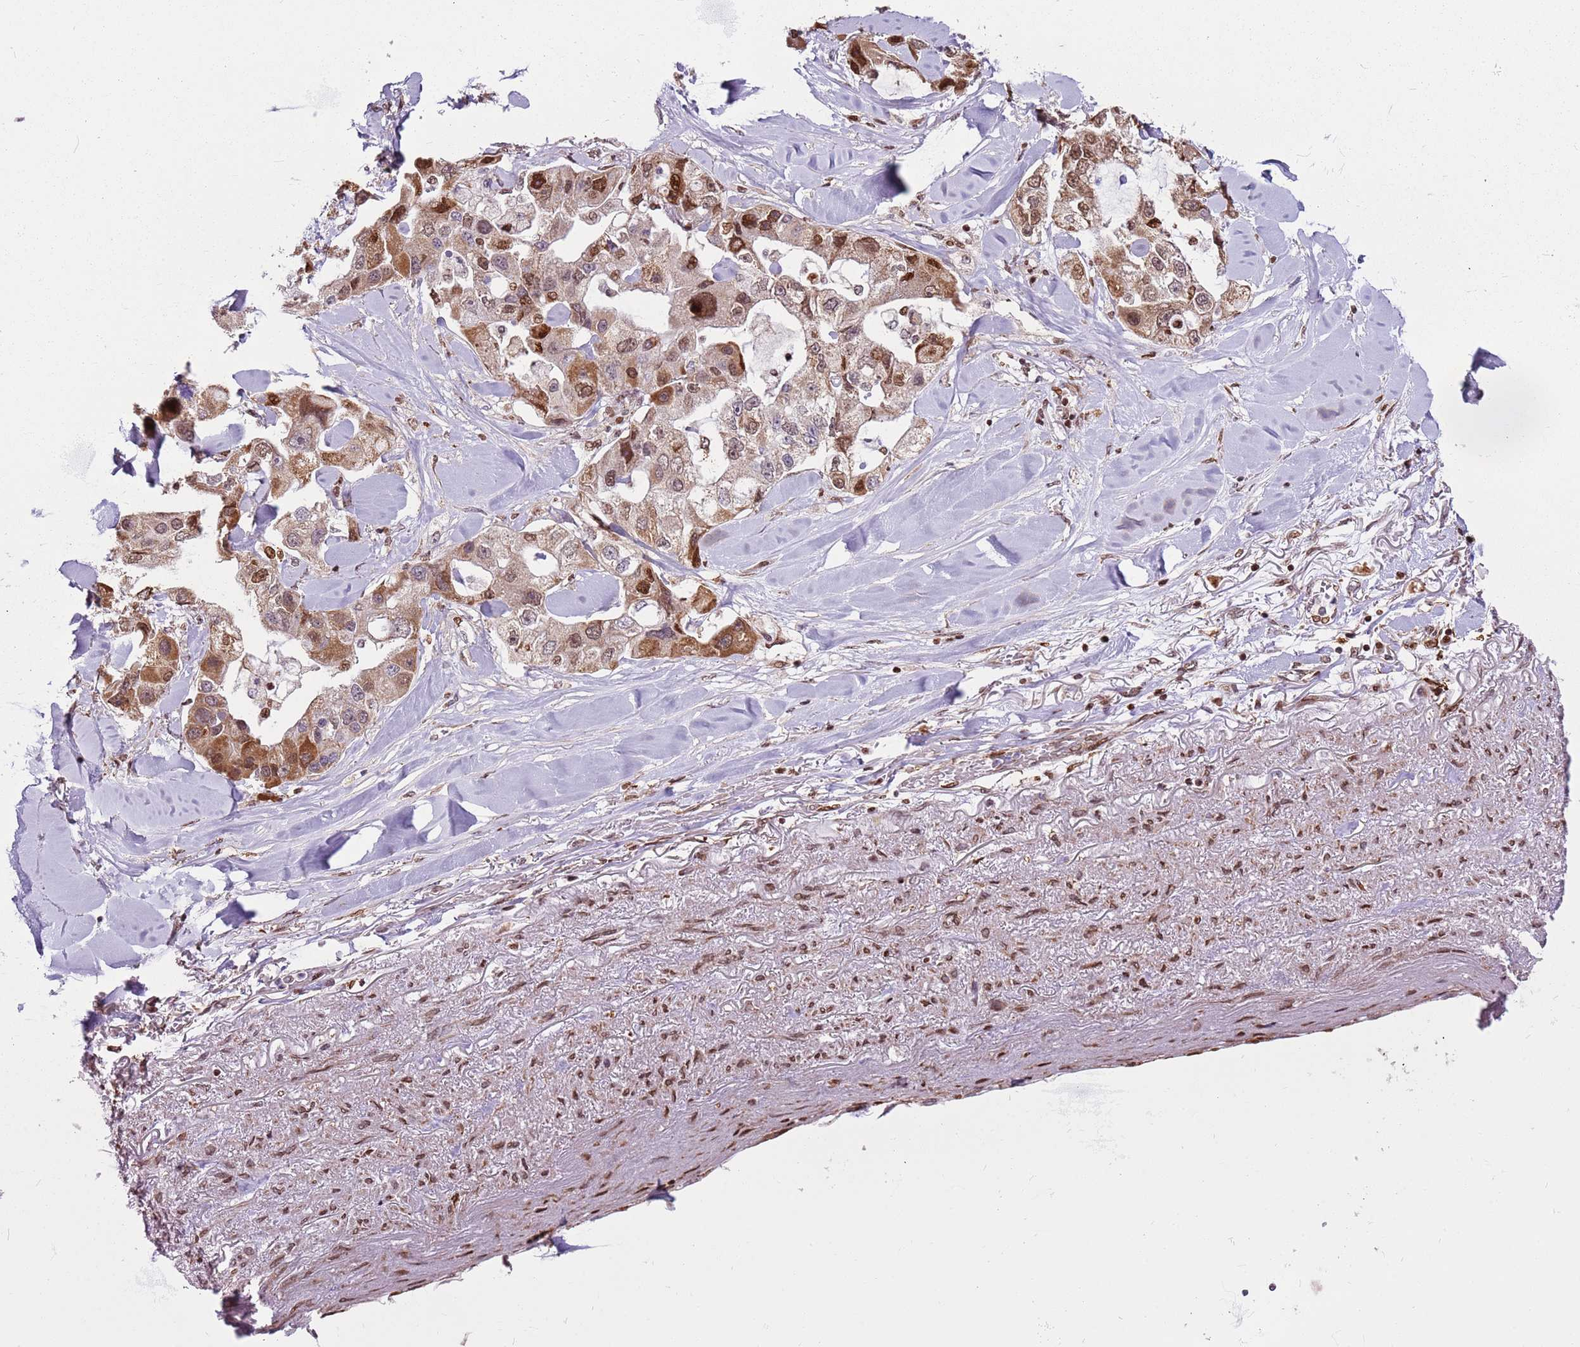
{"staining": {"intensity": "moderate", "quantity": ">75%", "location": "cytoplasmic/membranous,nuclear"}, "tissue": "lung cancer", "cell_type": "Tumor cells", "image_type": "cancer", "snomed": [{"axis": "morphology", "description": "Adenocarcinoma, NOS"}, {"axis": "topography", "description": "Lung"}], "caption": "The histopathology image shows staining of lung adenocarcinoma, revealing moderate cytoplasmic/membranous and nuclear protein staining (brown color) within tumor cells.", "gene": "PCTP", "patient": {"sex": "female", "age": 54}}